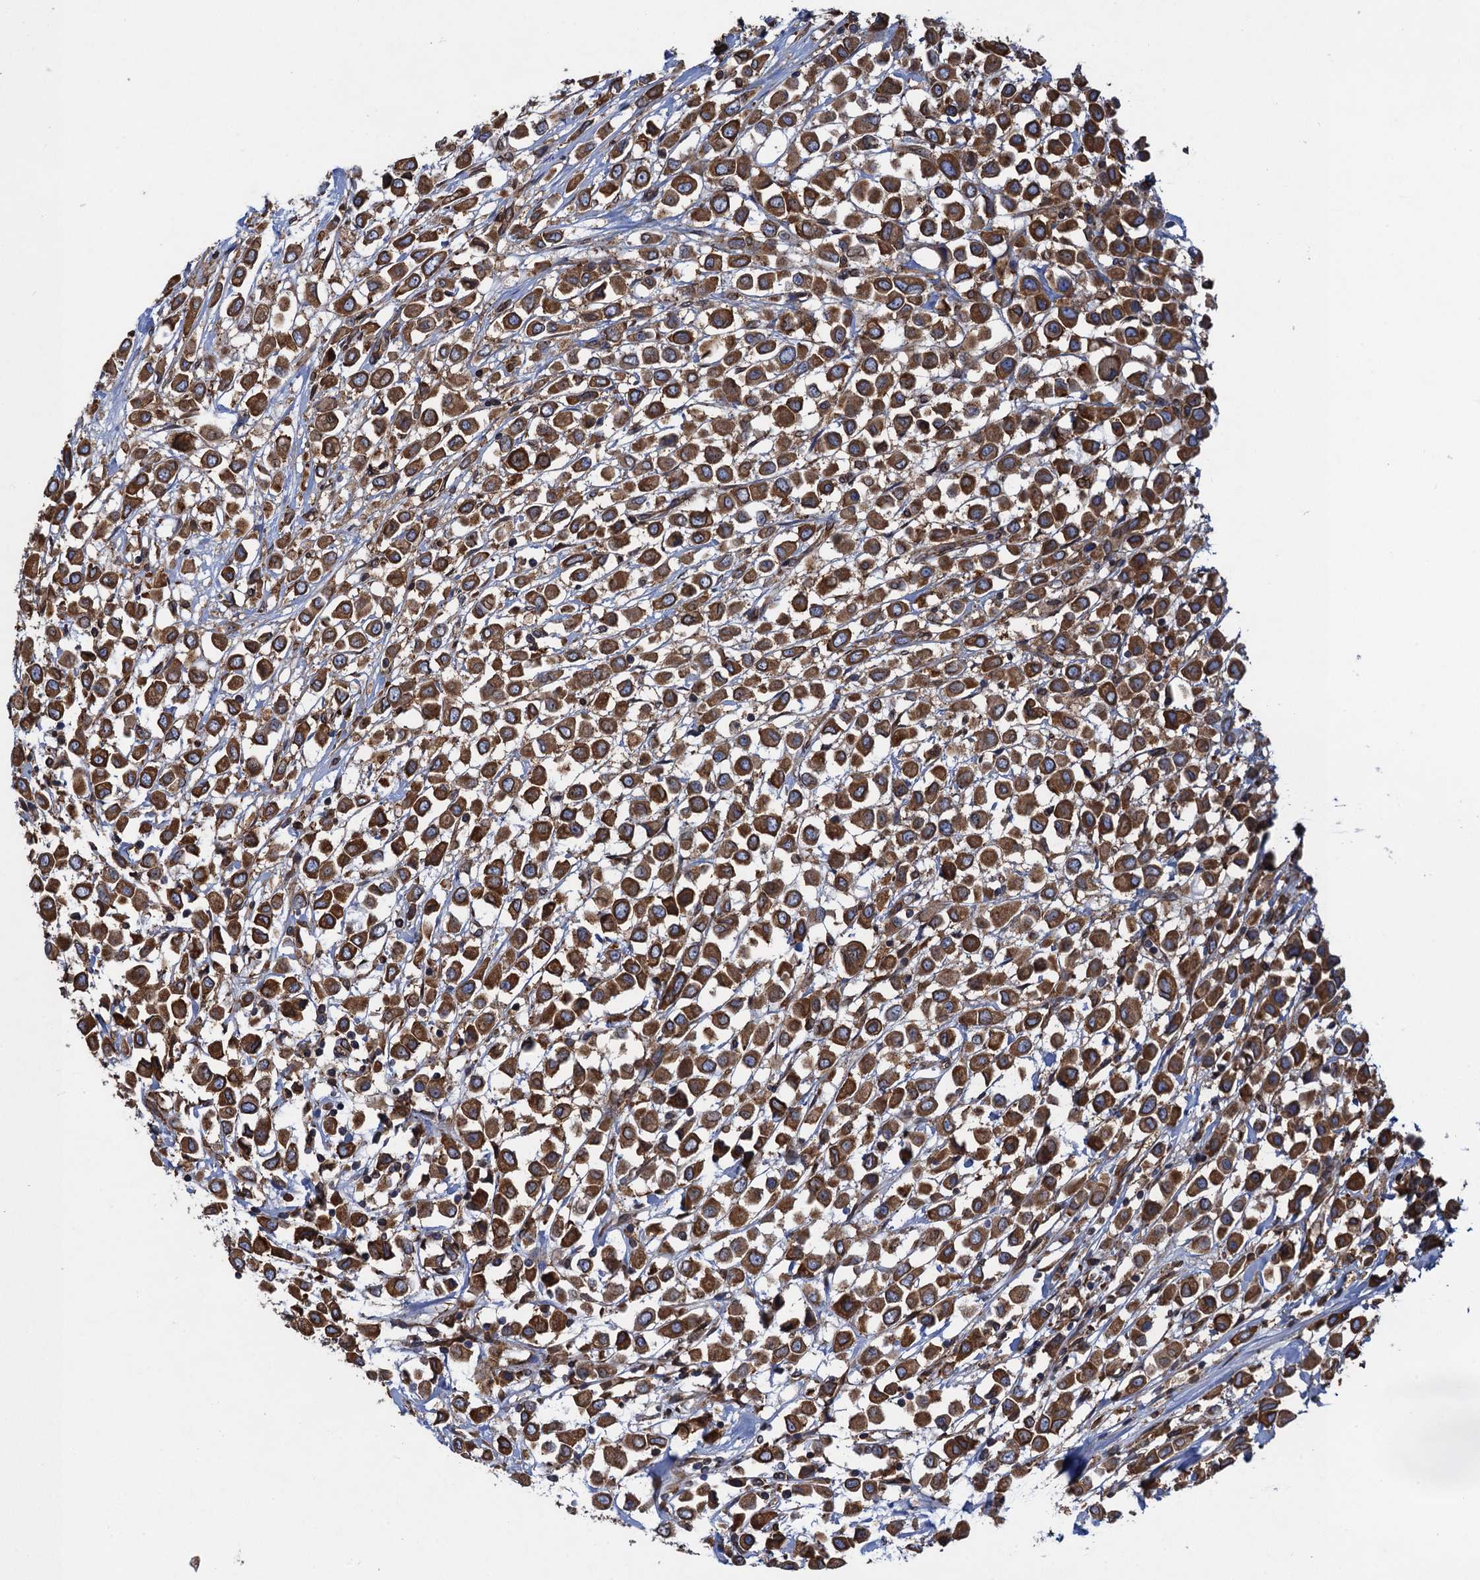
{"staining": {"intensity": "moderate", "quantity": ">75%", "location": "cytoplasmic/membranous"}, "tissue": "breast cancer", "cell_type": "Tumor cells", "image_type": "cancer", "snomed": [{"axis": "morphology", "description": "Duct carcinoma"}, {"axis": "topography", "description": "Breast"}], "caption": "A photomicrograph showing moderate cytoplasmic/membranous staining in about >75% of tumor cells in breast cancer (infiltrating ductal carcinoma), as visualized by brown immunohistochemical staining.", "gene": "ARMC5", "patient": {"sex": "female", "age": 61}}